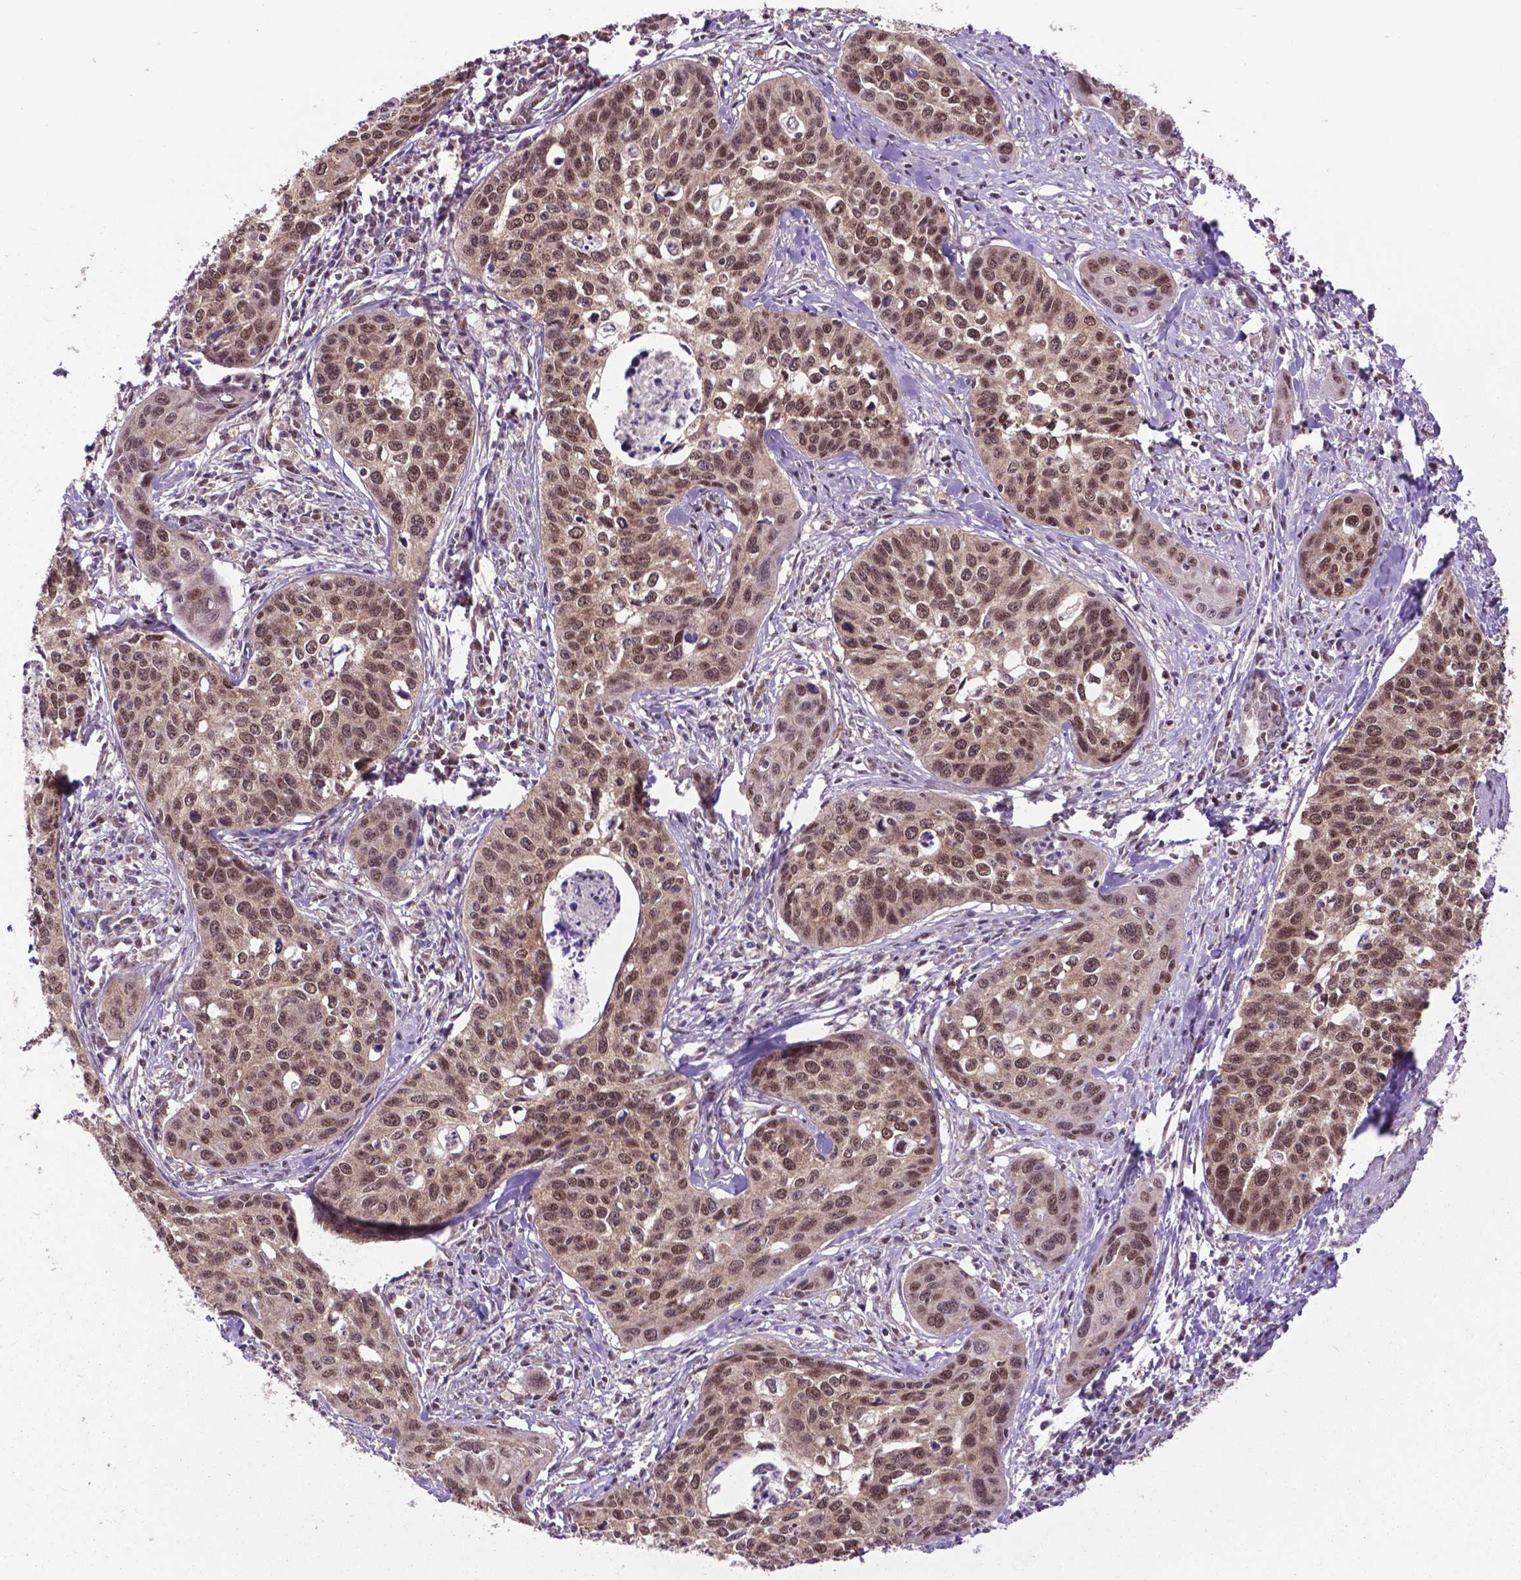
{"staining": {"intensity": "moderate", "quantity": ">75%", "location": "nuclear"}, "tissue": "cervical cancer", "cell_type": "Tumor cells", "image_type": "cancer", "snomed": [{"axis": "morphology", "description": "Squamous cell carcinoma, NOS"}, {"axis": "topography", "description": "Cervix"}], "caption": "Immunohistochemistry of human squamous cell carcinoma (cervical) displays medium levels of moderate nuclear staining in approximately >75% of tumor cells.", "gene": "FAF1", "patient": {"sex": "female", "age": 31}}